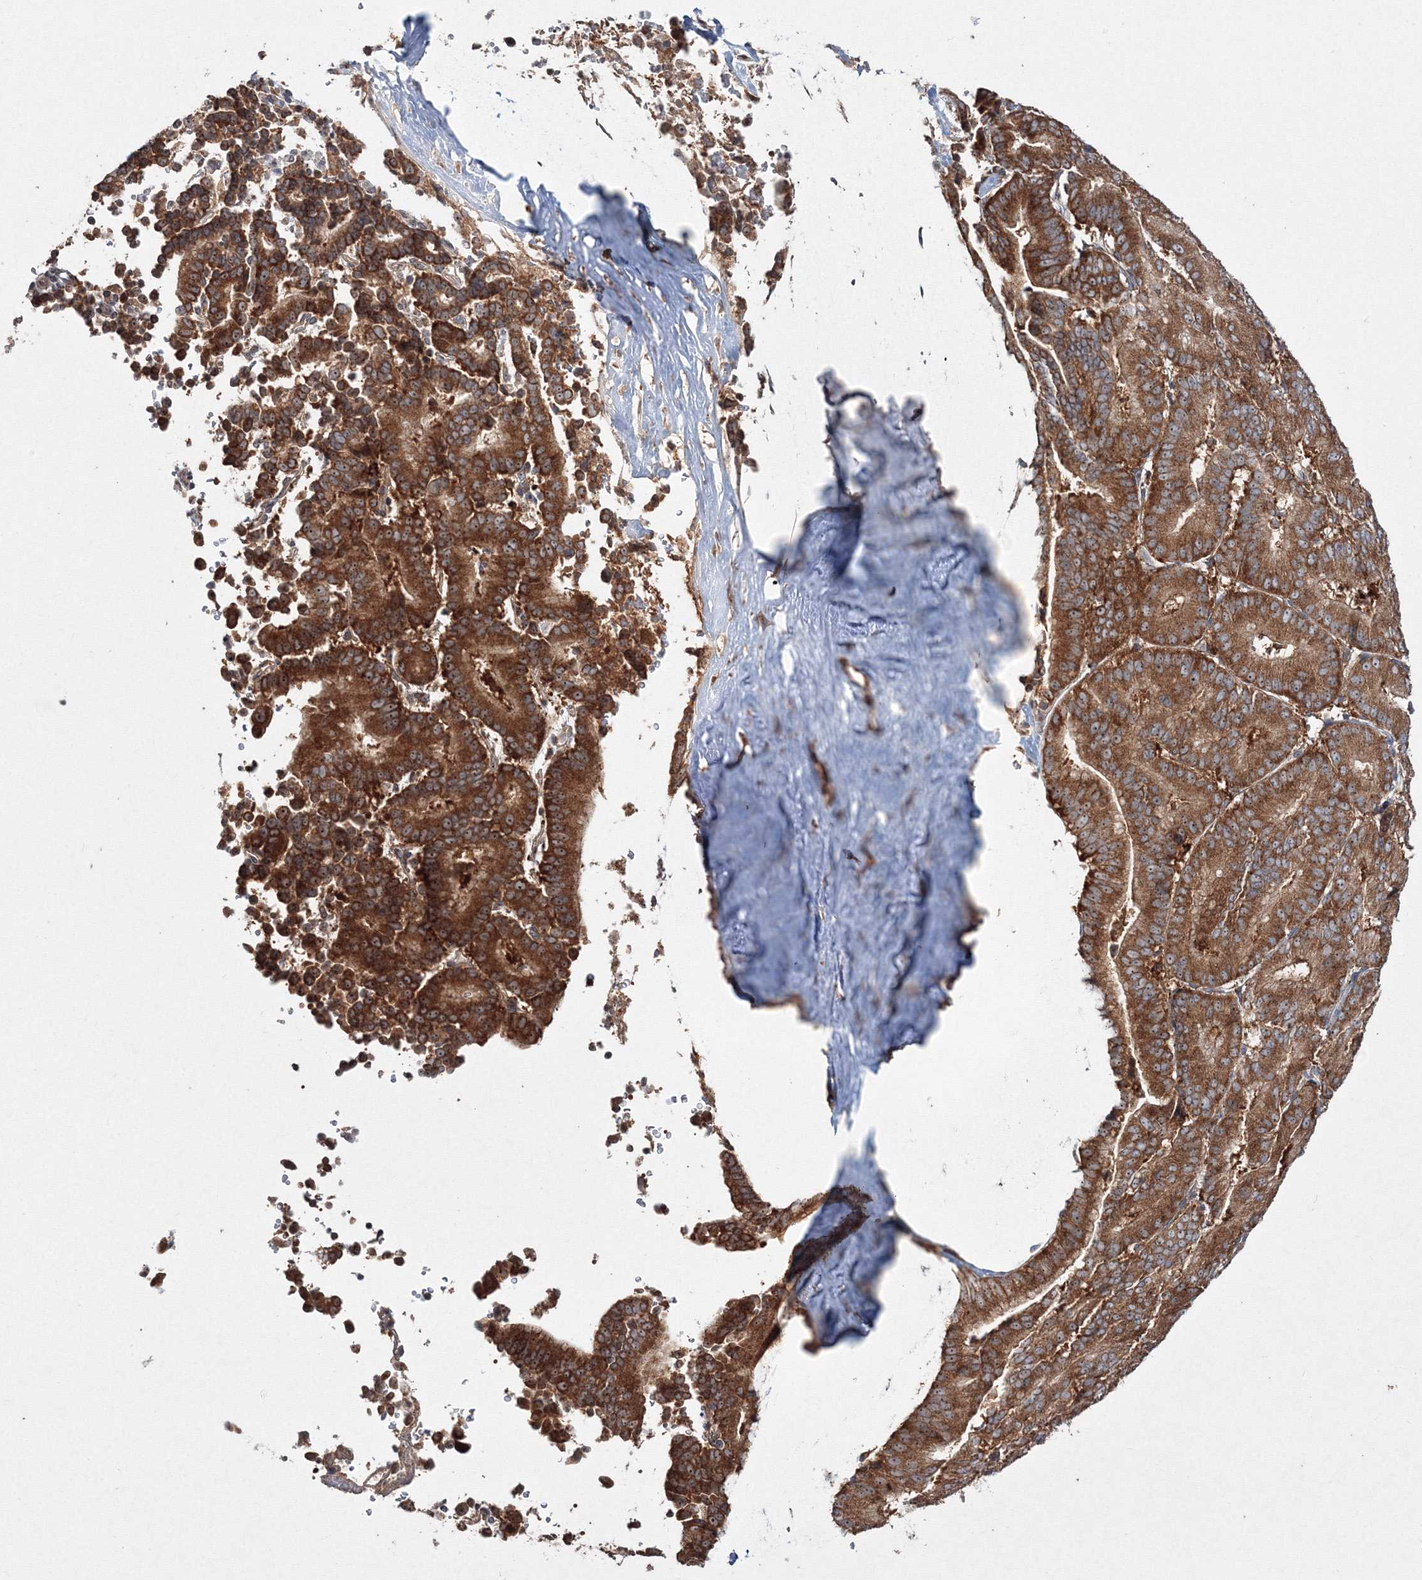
{"staining": {"intensity": "strong", "quantity": ">75%", "location": "cytoplasmic/membranous"}, "tissue": "liver cancer", "cell_type": "Tumor cells", "image_type": "cancer", "snomed": [{"axis": "morphology", "description": "Cholangiocarcinoma"}, {"axis": "topography", "description": "Liver"}], "caption": "Immunohistochemistry (IHC) of human cholangiocarcinoma (liver) displays high levels of strong cytoplasmic/membranous expression in about >75% of tumor cells. (IHC, brightfield microscopy, high magnification).", "gene": "PEX13", "patient": {"sex": "female", "age": 75}}